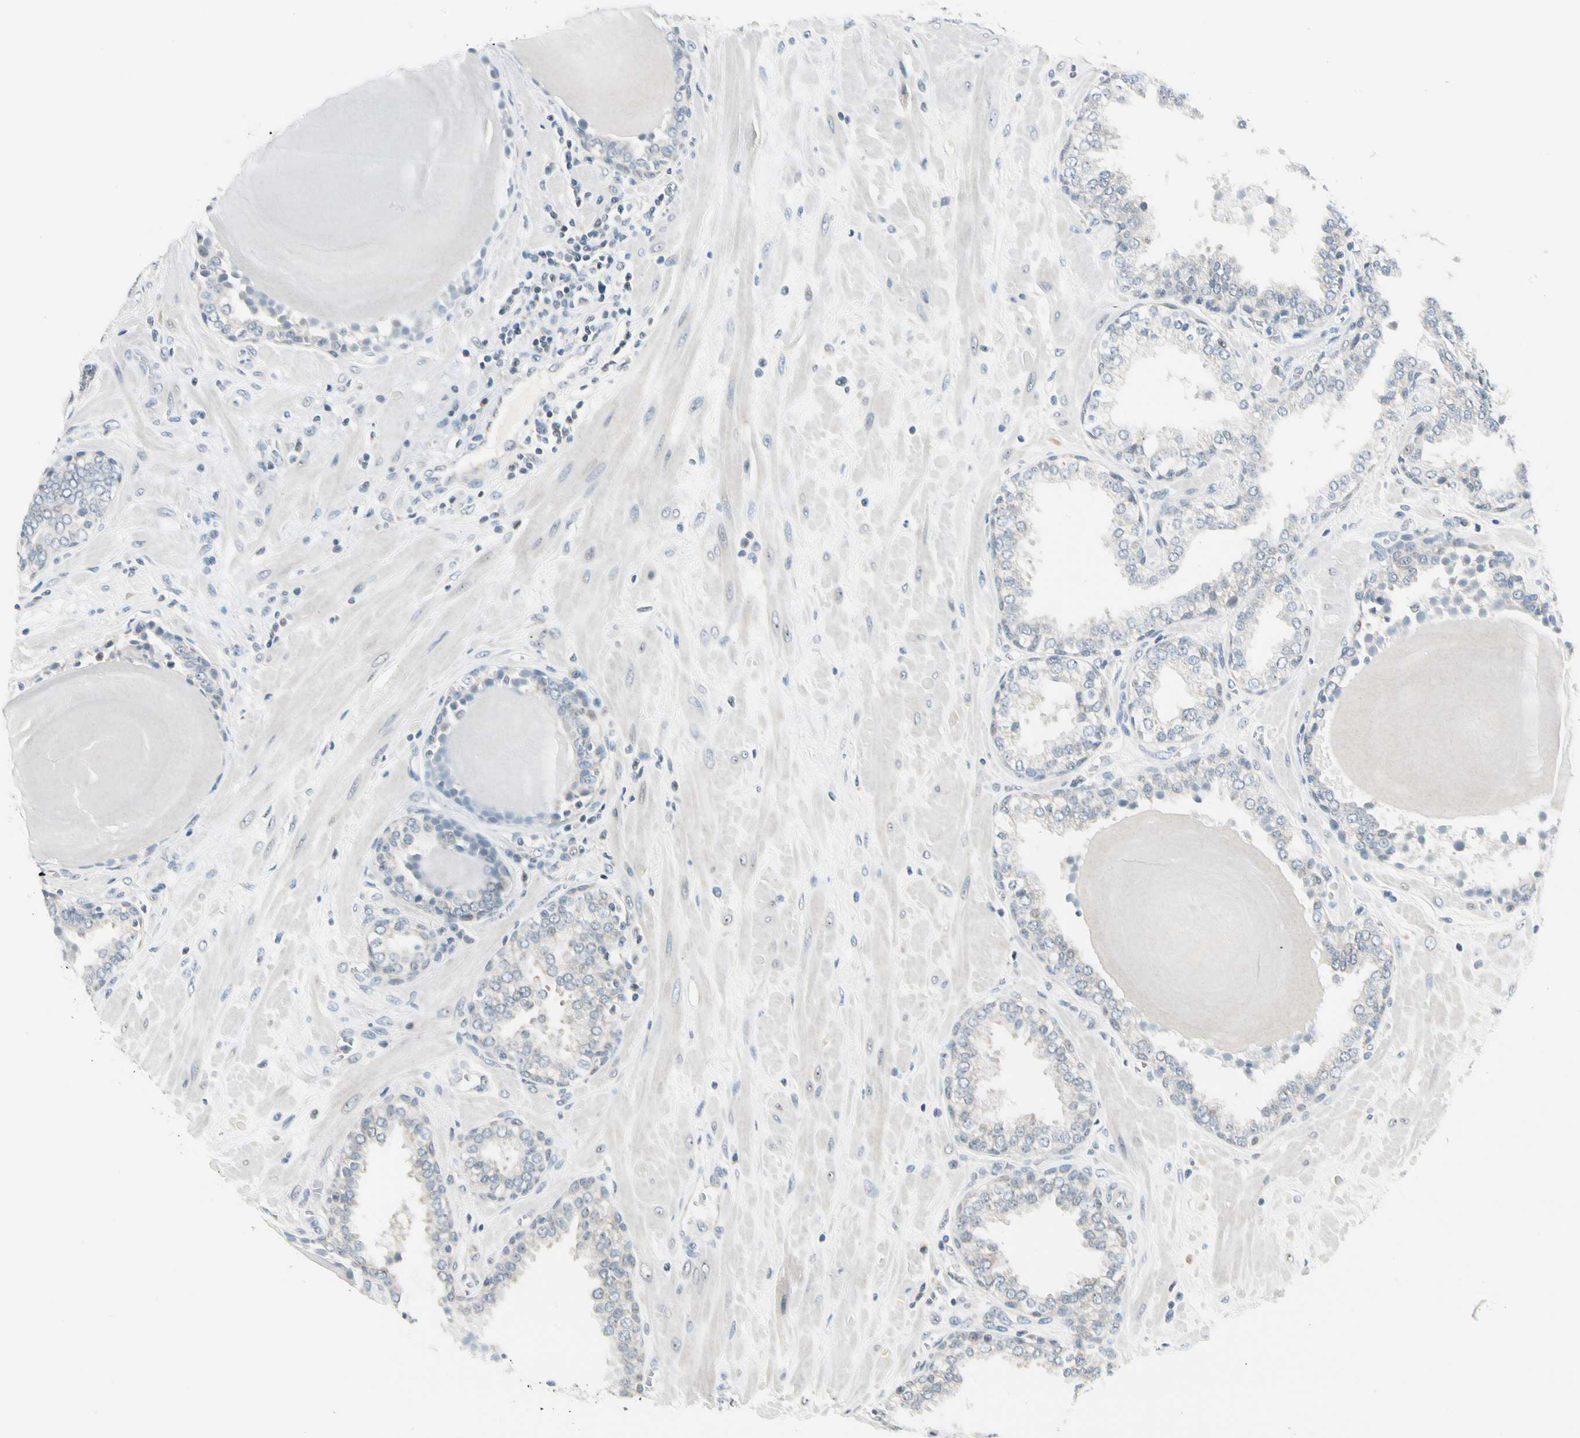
{"staining": {"intensity": "weak", "quantity": "25%-75%", "location": "nuclear"}, "tissue": "prostate", "cell_type": "Glandular cells", "image_type": "normal", "snomed": [{"axis": "morphology", "description": "Normal tissue, NOS"}, {"axis": "topography", "description": "Prostate"}], "caption": "This histopathology image exhibits immunohistochemistry (IHC) staining of unremarkable human prostate, with low weak nuclear expression in about 25%-75% of glandular cells.", "gene": "ZSCAN1", "patient": {"sex": "male", "age": 51}}